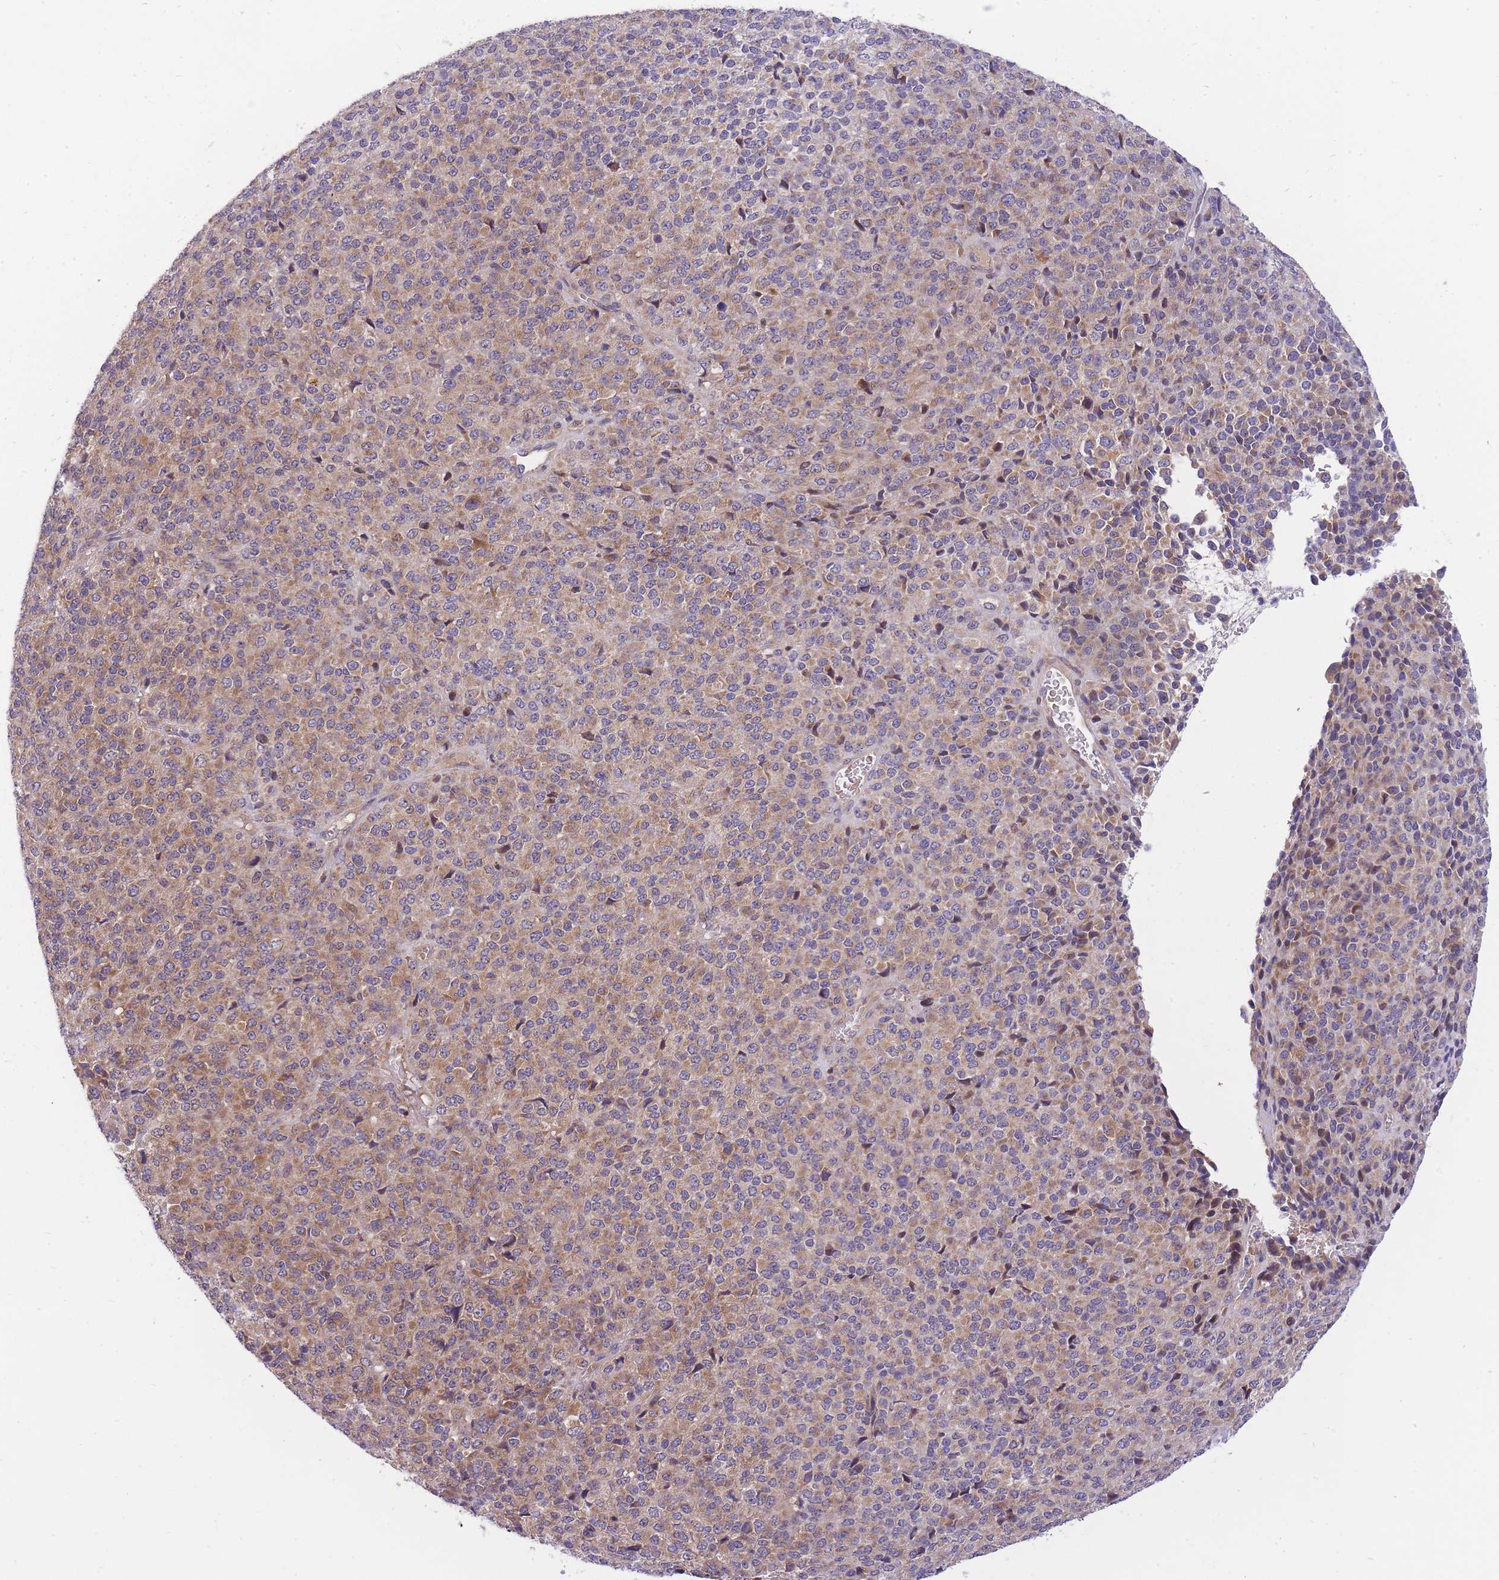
{"staining": {"intensity": "moderate", "quantity": "25%-75%", "location": "cytoplasmic/membranous"}, "tissue": "melanoma", "cell_type": "Tumor cells", "image_type": "cancer", "snomed": [{"axis": "morphology", "description": "Malignant melanoma, Metastatic site"}, {"axis": "topography", "description": "Brain"}], "caption": "Human melanoma stained with a protein marker reveals moderate staining in tumor cells.", "gene": "CRYGN", "patient": {"sex": "female", "age": 56}}